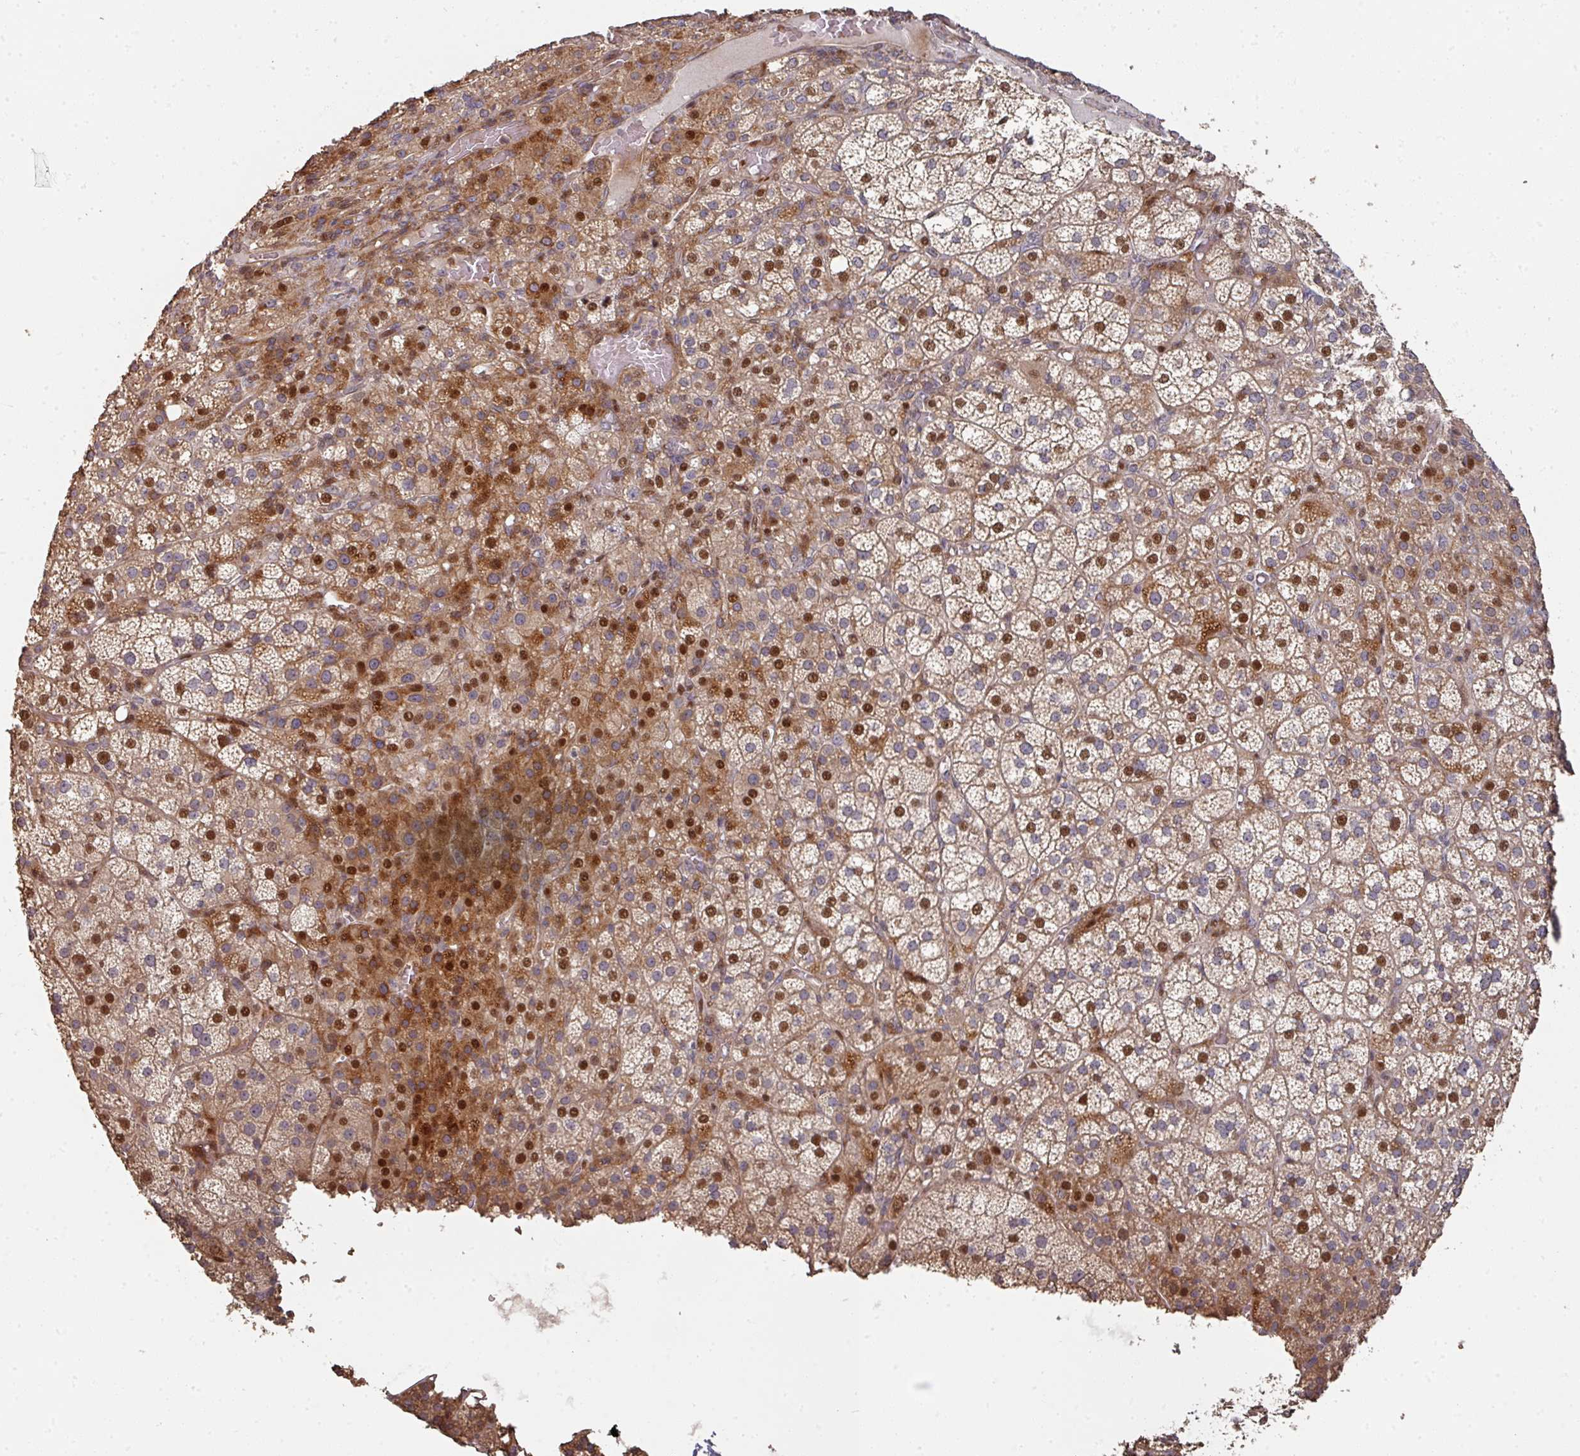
{"staining": {"intensity": "moderate", "quantity": ">75%", "location": "cytoplasmic/membranous,nuclear"}, "tissue": "adrenal gland", "cell_type": "Glandular cells", "image_type": "normal", "snomed": [{"axis": "morphology", "description": "Normal tissue, NOS"}, {"axis": "topography", "description": "Adrenal gland"}], "caption": "Glandular cells show medium levels of moderate cytoplasmic/membranous,nuclear staining in approximately >75% of cells in benign human adrenal gland. The protein of interest is stained brown, and the nuclei are stained in blue (DAB IHC with brightfield microscopy, high magnification).", "gene": "CA7", "patient": {"sex": "female", "age": 60}}